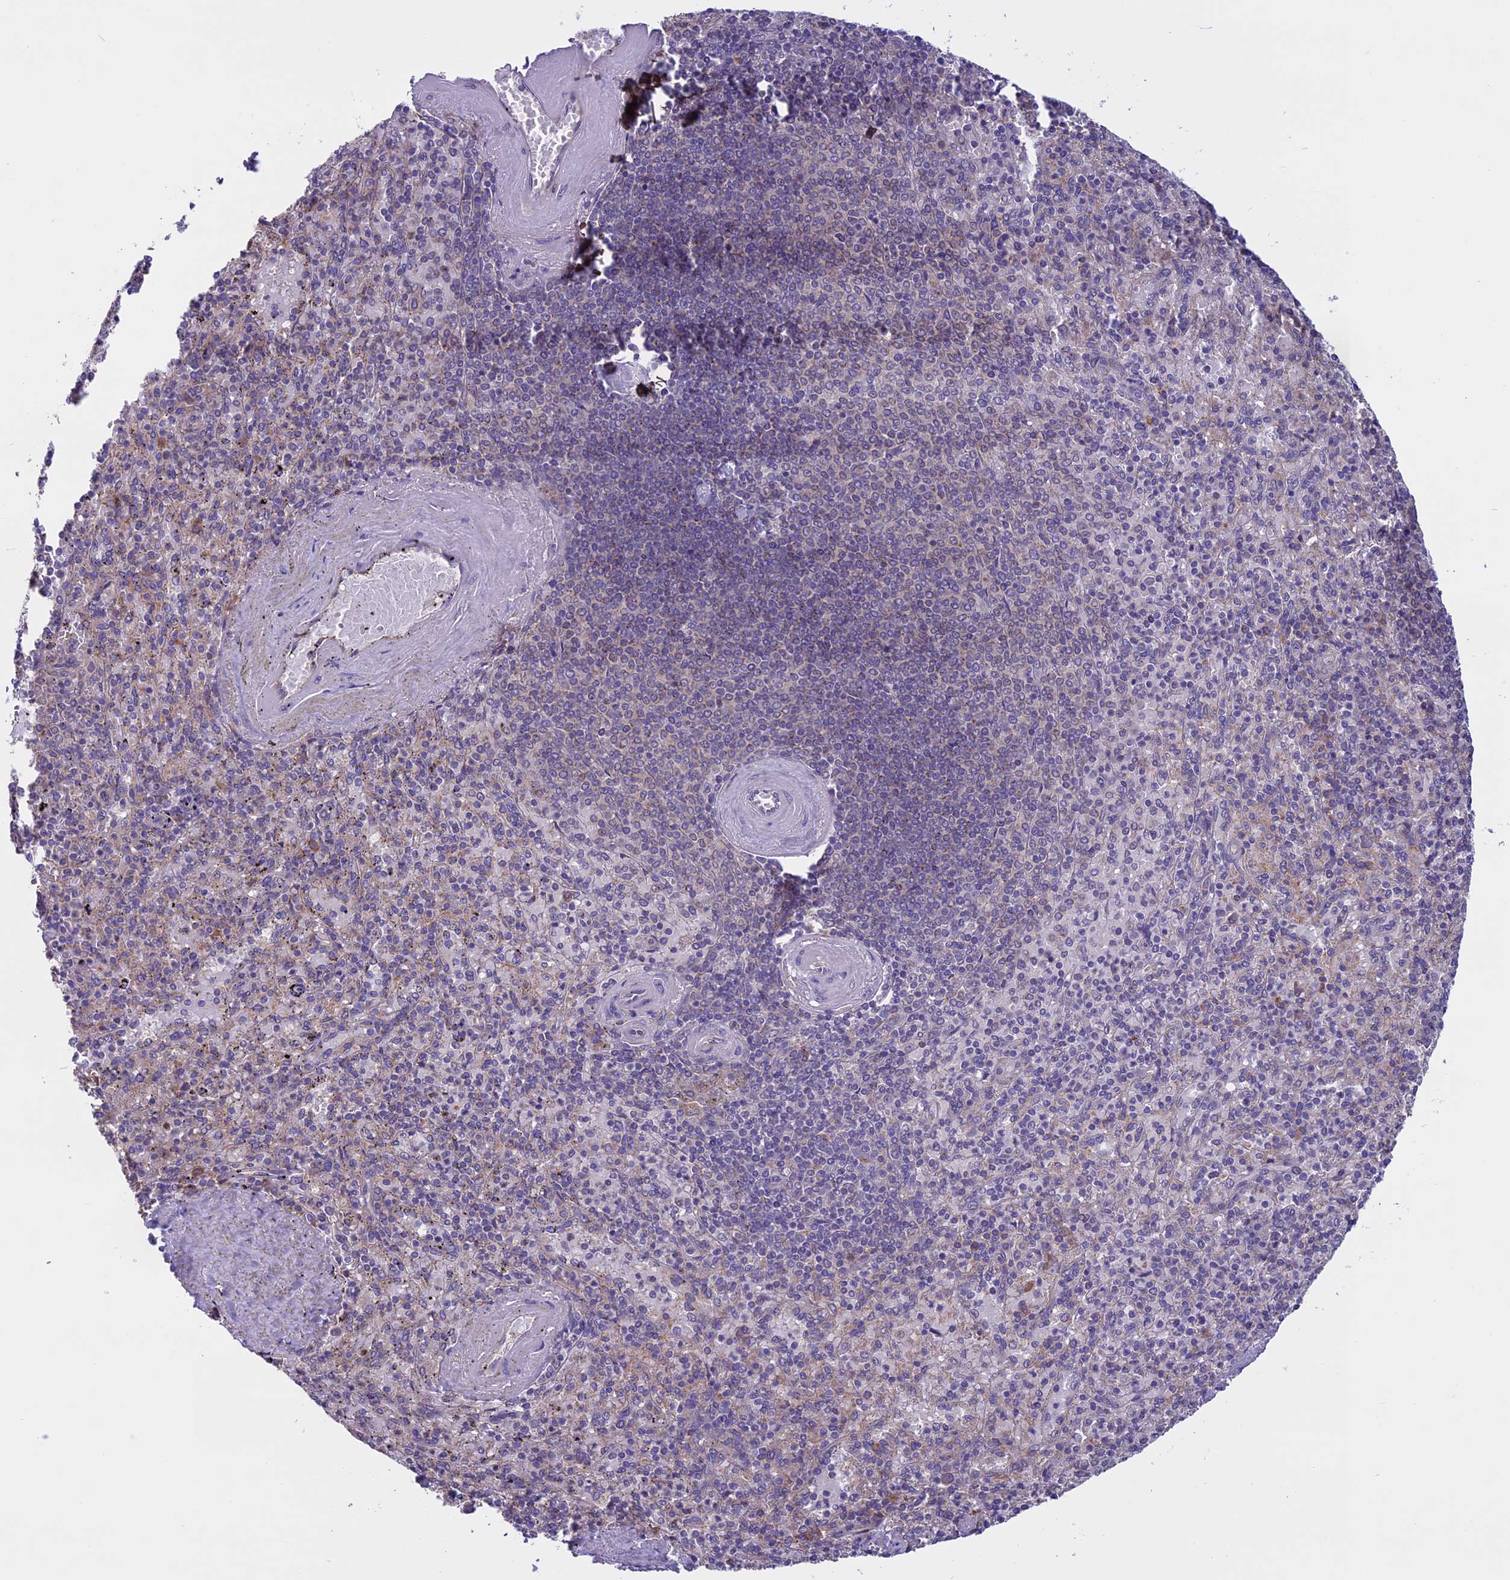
{"staining": {"intensity": "negative", "quantity": "none", "location": "none"}, "tissue": "spleen", "cell_type": "Cells in red pulp", "image_type": "normal", "snomed": [{"axis": "morphology", "description": "Normal tissue, NOS"}, {"axis": "topography", "description": "Spleen"}], "caption": "Immunohistochemistry micrograph of normal human spleen stained for a protein (brown), which demonstrates no staining in cells in red pulp.", "gene": "DCTN5", "patient": {"sex": "male", "age": 82}}